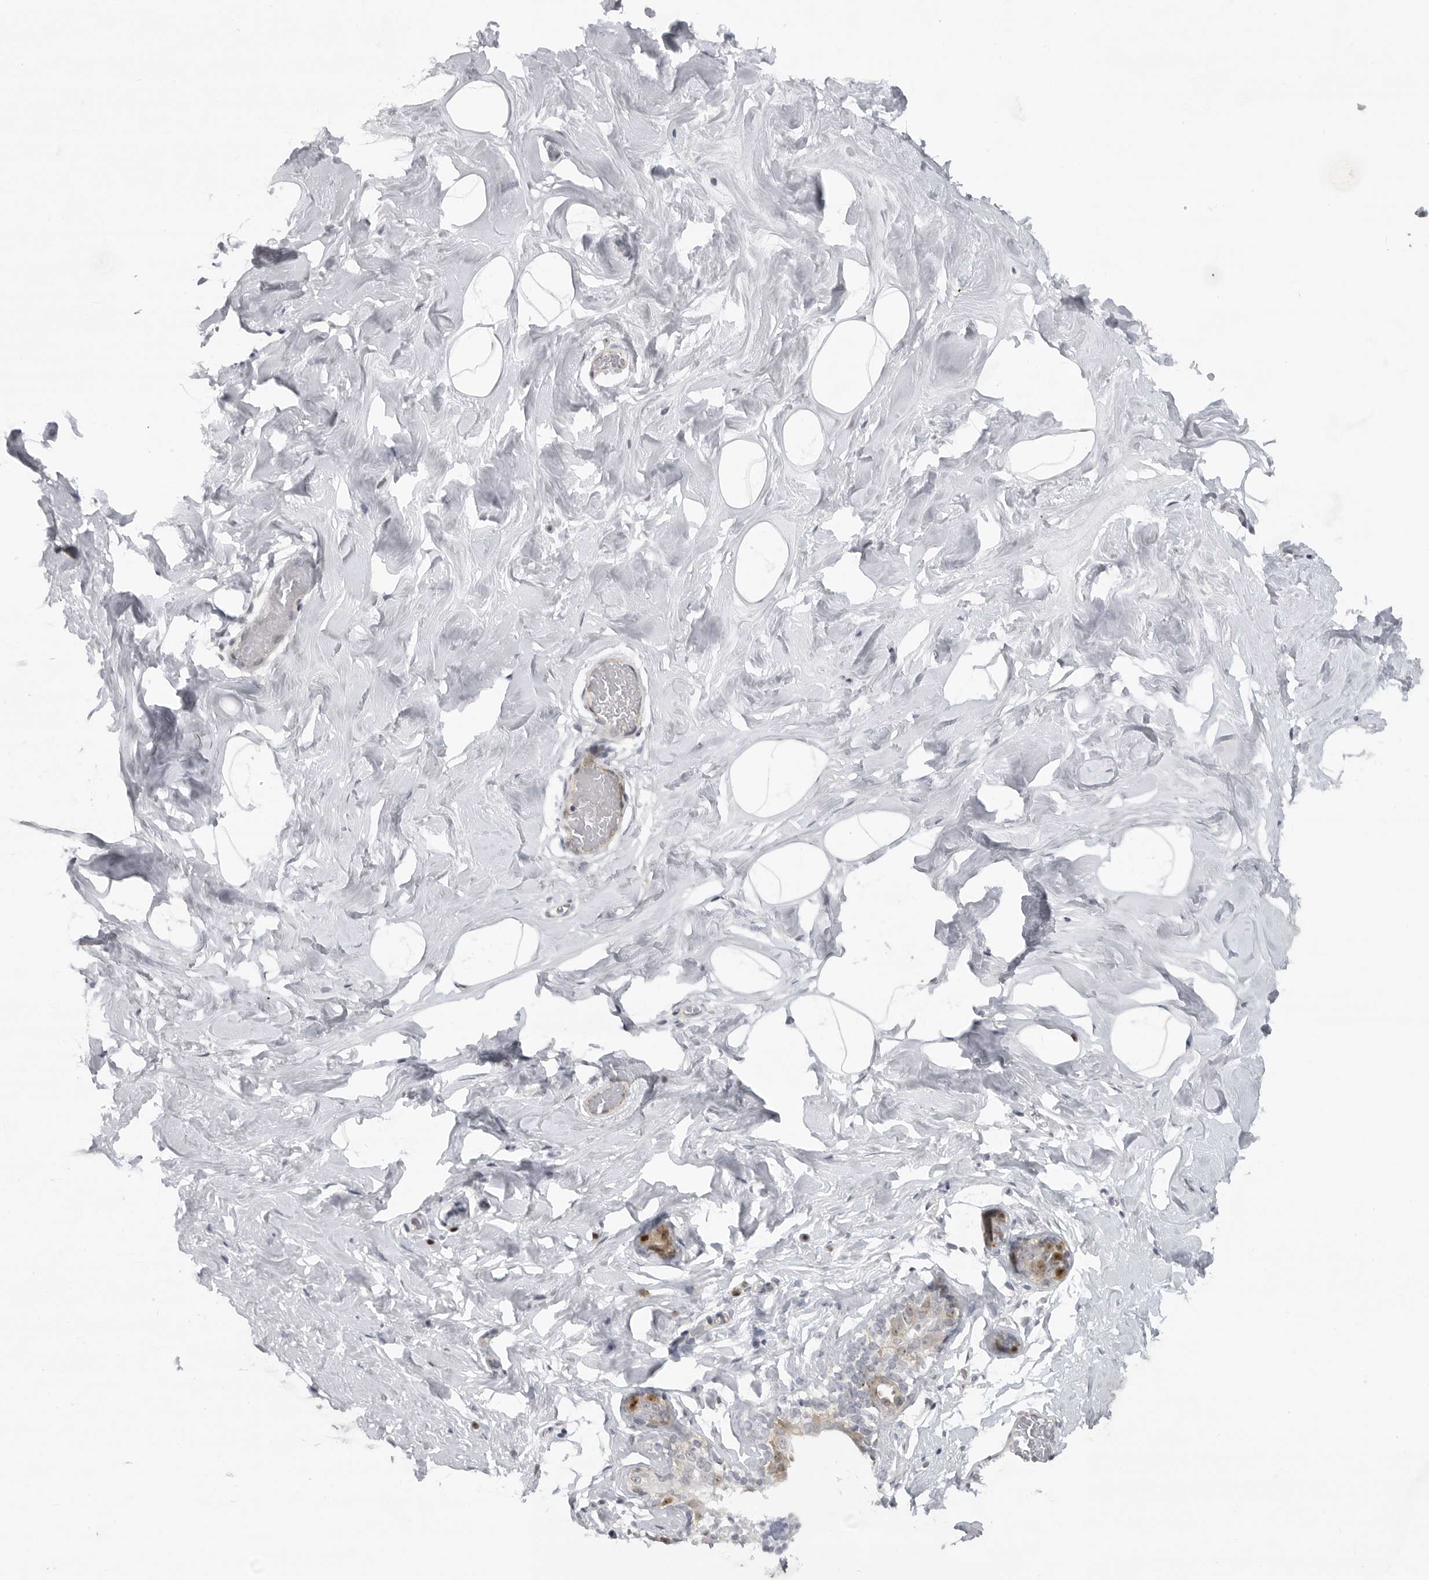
{"staining": {"intensity": "negative", "quantity": "none", "location": "none"}, "tissue": "adipose tissue", "cell_type": "Adipocytes", "image_type": "normal", "snomed": [{"axis": "morphology", "description": "Normal tissue, NOS"}, {"axis": "morphology", "description": "Fibrosis, NOS"}, {"axis": "topography", "description": "Breast"}, {"axis": "topography", "description": "Adipose tissue"}], "caption": "IHC histopathology image of benign adipose tissue stained for a protein (brown), which demonstrates no staining in adipocytes. Brightfield microscopy of IHC stained with DAB (brown) and hematoxylin (blue), captured at high magnification.", "gene": "CEP295NL", "patient": {"sex": "female", "age": 39}}